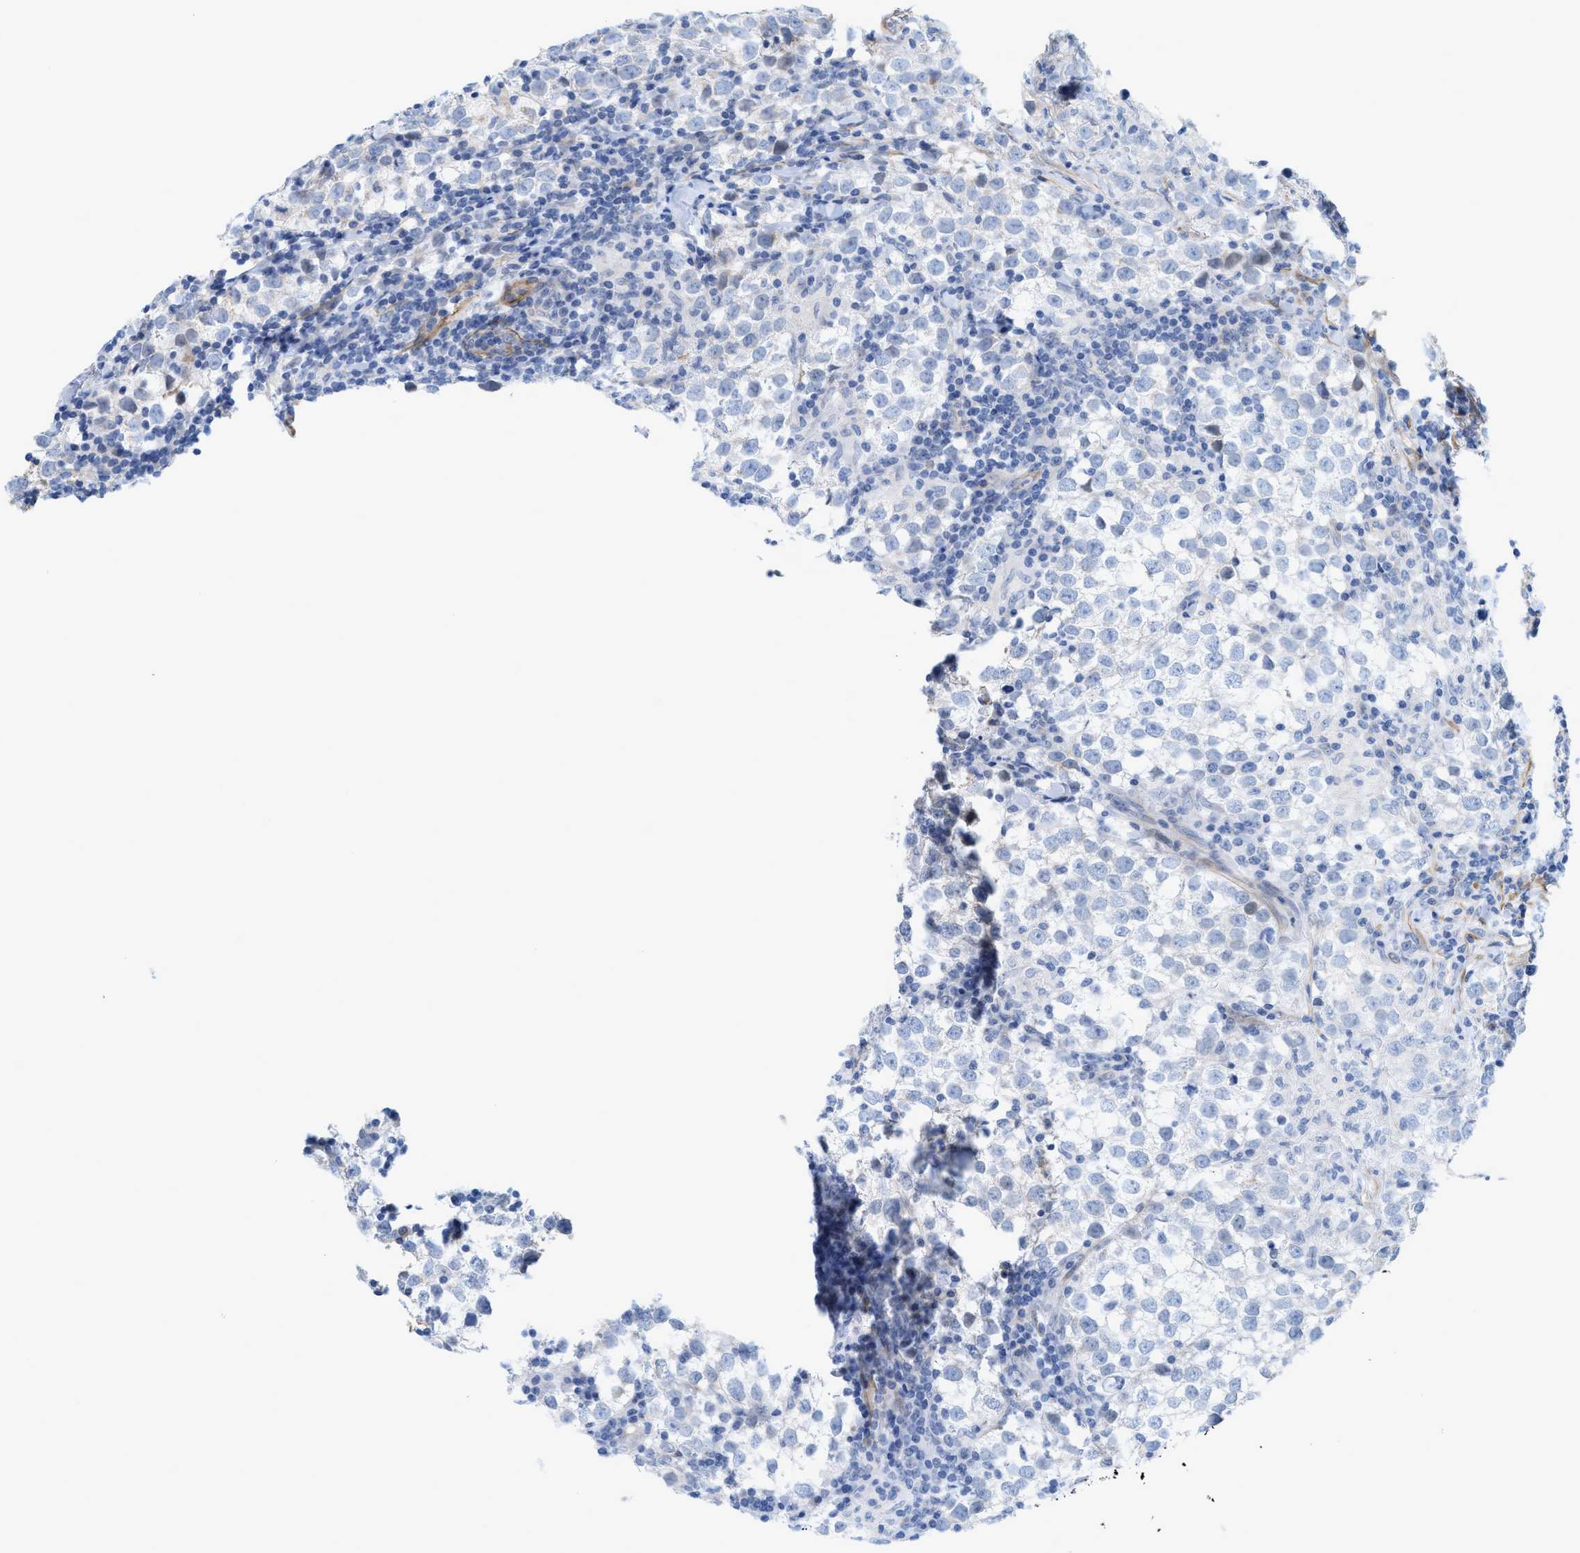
{"staining": {"intensity": "negative", "quantity": "none", "location": "none"}, "tissue": "testis cancer", "cell_type": "Tumor cells", "image_type": "cancer", "snomed": [{"axis": "morphology", "description": "Seminoma, NOS"}, {"axis": "morphology", "description": "Carcinoma, Embryonal, NOS"}, {"axis": "topography", "description": "Testis"}], "caption": "DAB (3,3'-diaminobenzidine) immunohistochemical staining of human testis cancer (seminoma) reveals no significant positivity in tumor cells.", "gene": "TAGLN", "patient": {"sex": "male", "age": 36}}